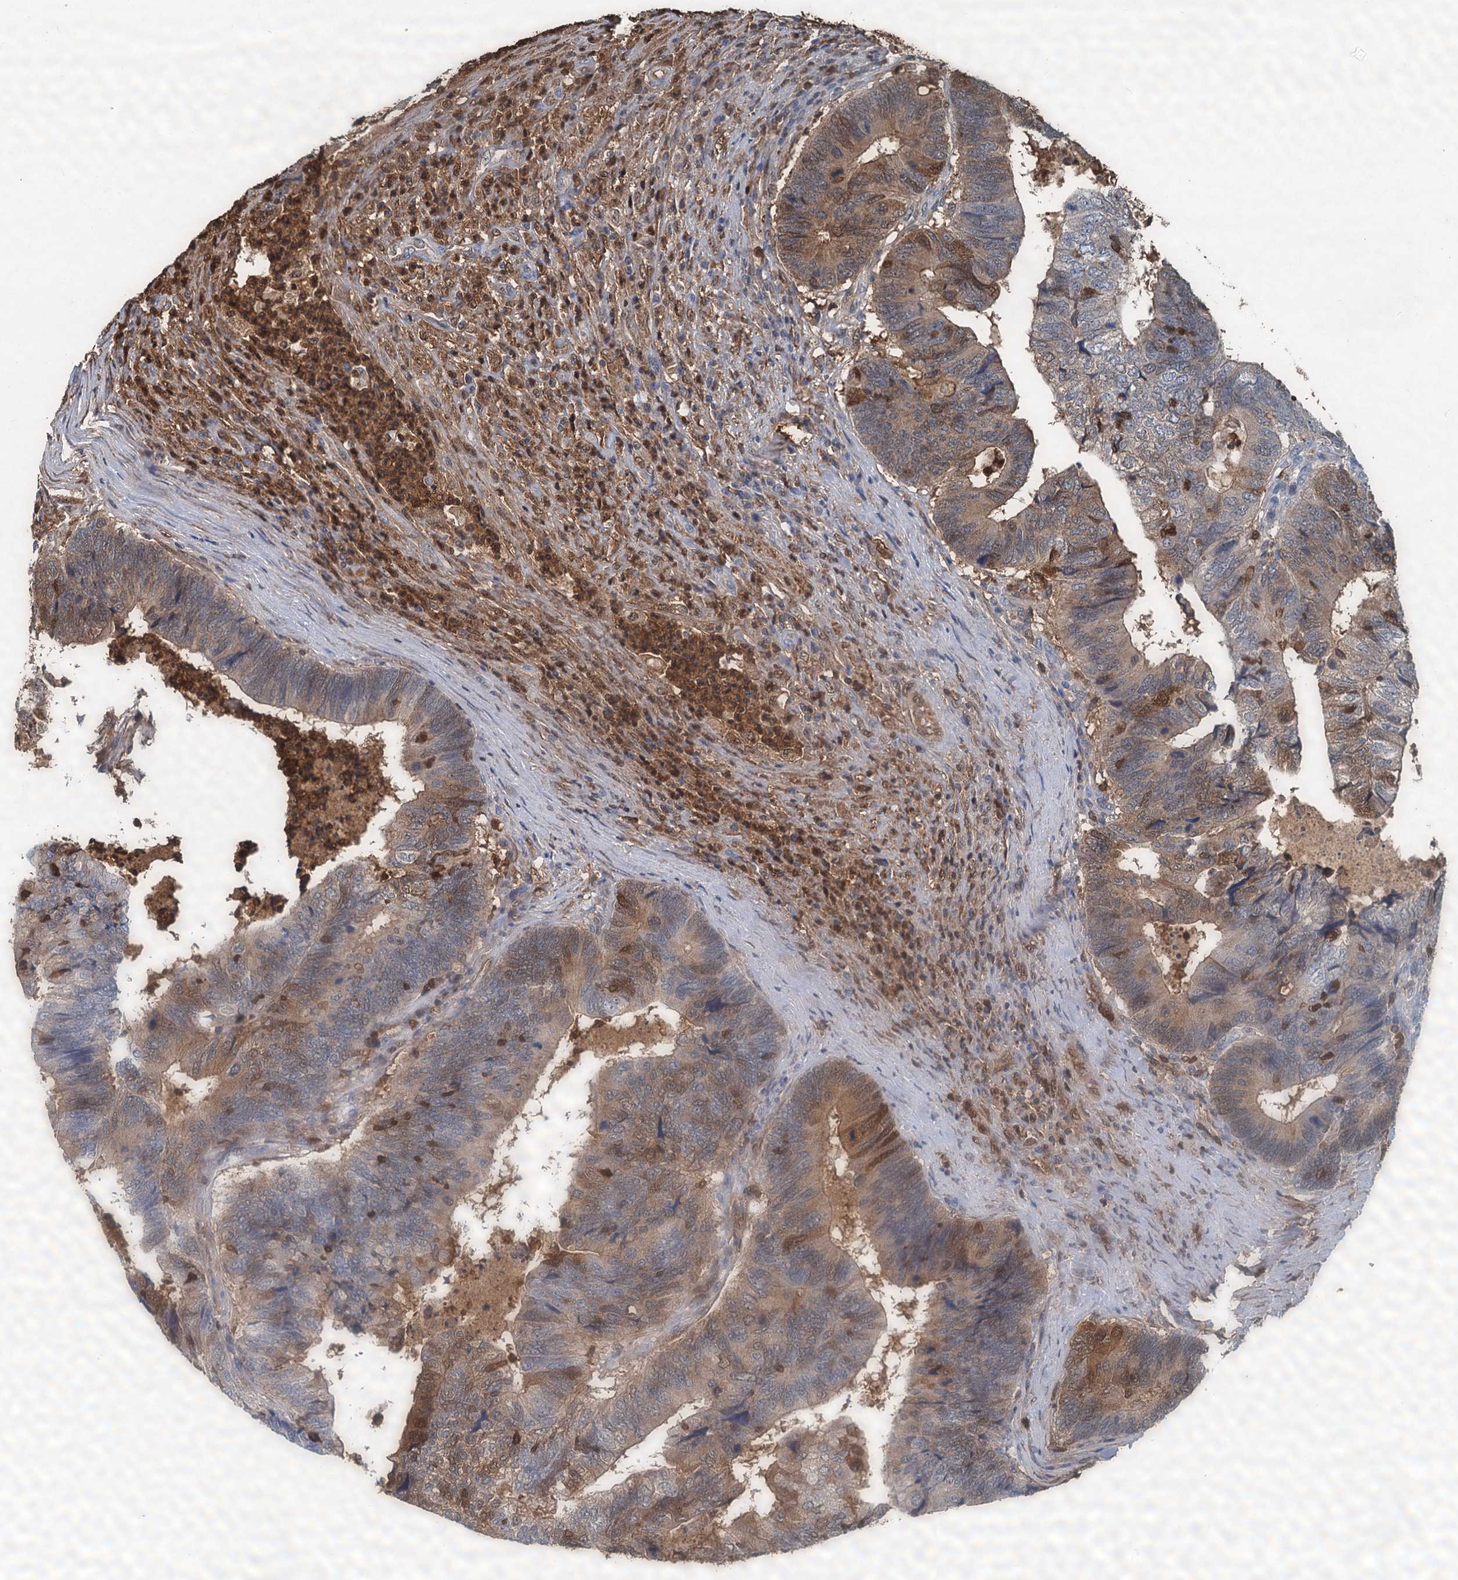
{"staining": {"intensity": "moderate", "quantity": "25%-75%", "location": "cytoplasmic/membranous,nuclear"}, "tissue": "colorectal cancer", "cell_type": "Tumor cells", "image_type": "cancer", "snomed": [{"axis": "morphology", "description": "Adenocarcinoma, NOS"}, {"axis": "topography", "description": "Colon"}], "caption": "Protein analysis of colorectal cancer tissue displays moderate cytoplasmic/membranous and nuclear positivity in about 25%-75% of tumor cells. The staining was performed using DAB to visualize the protein expression in brown, while the nuclei were stained in blue with hematoxylin (Magnification: 20x).", "gene": "S100A6", "patient": {"sex": "female", "age": 67}}